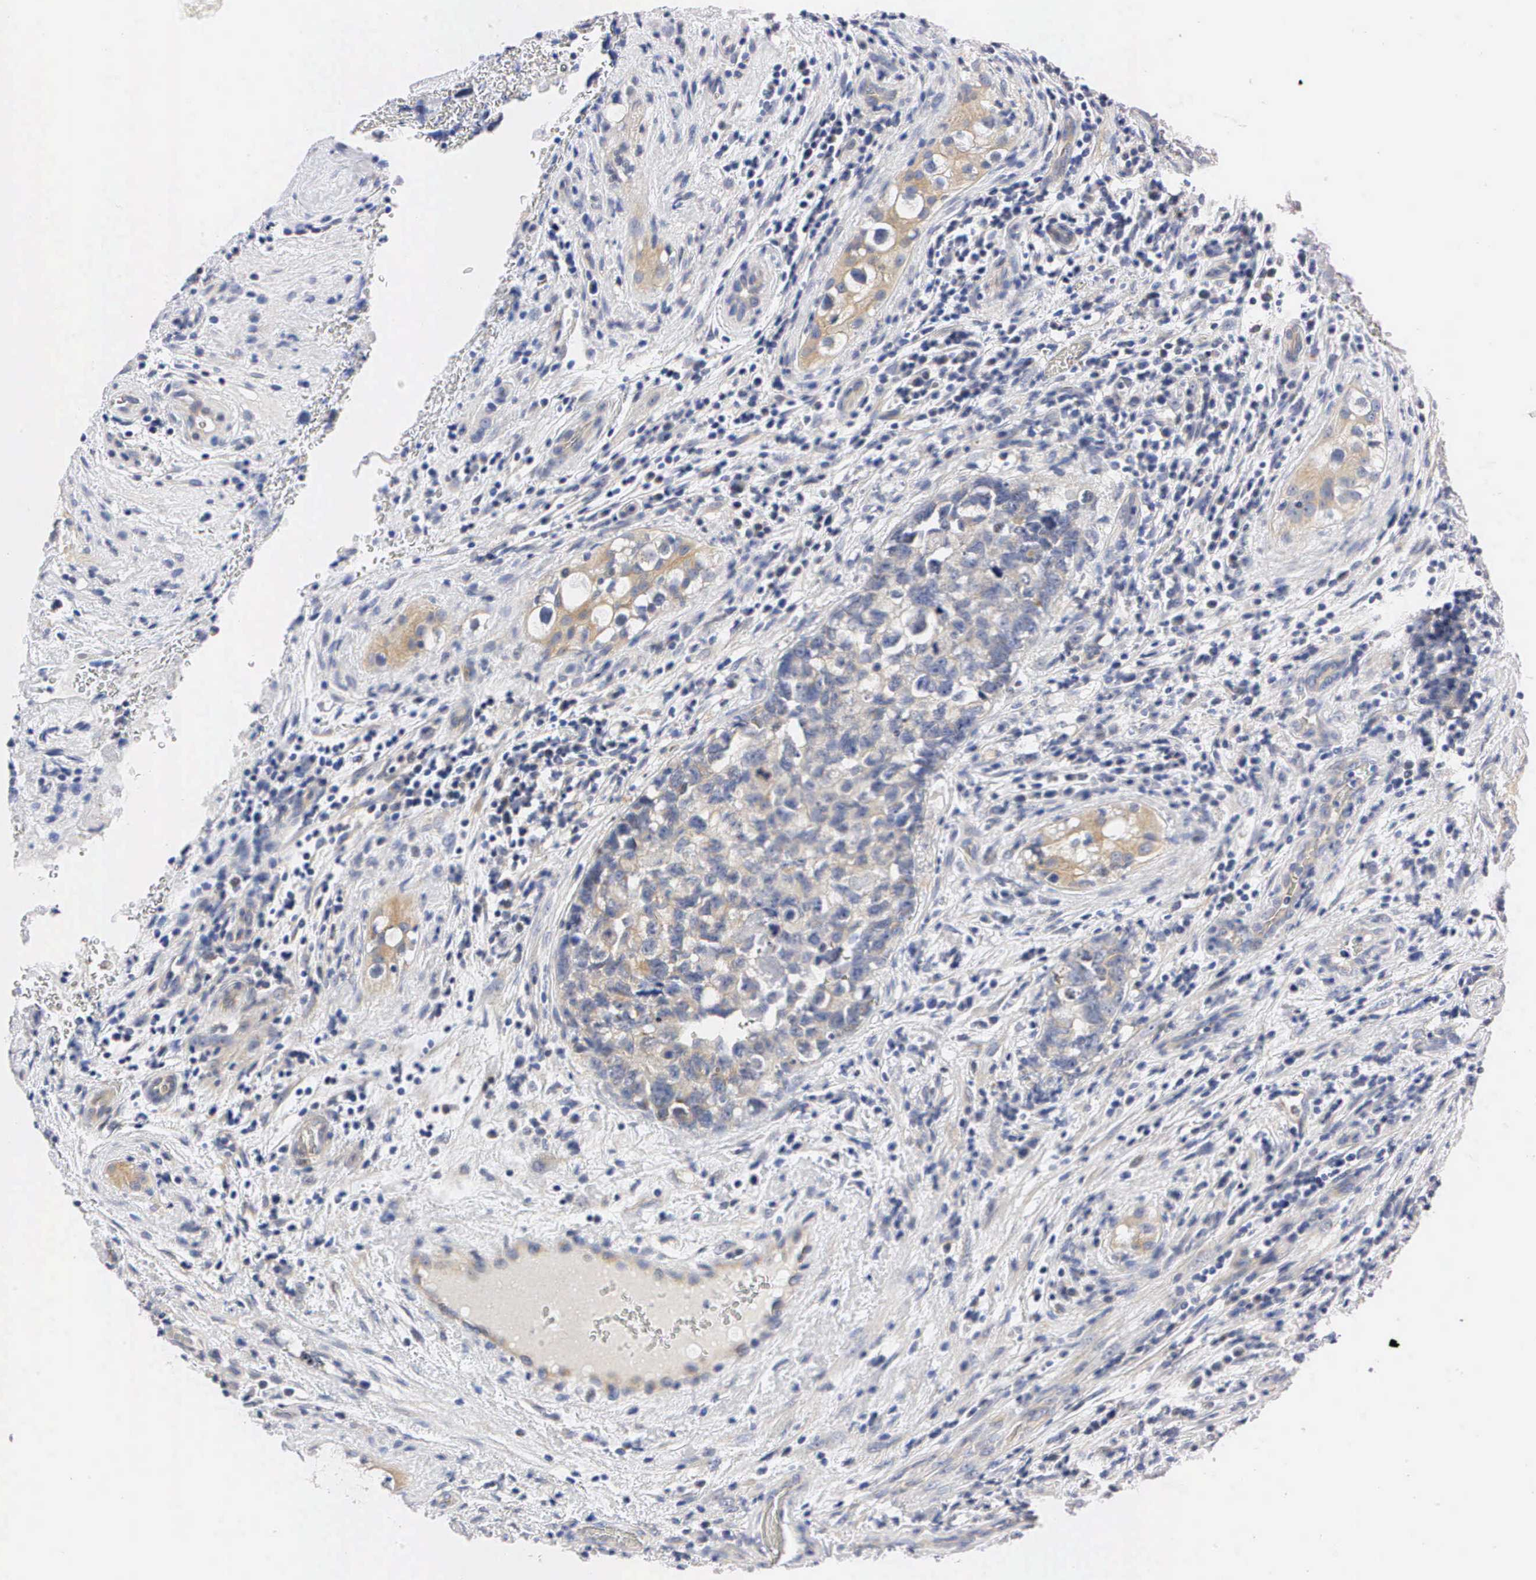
{"staining": {"intensity": "weak", "quantity": "25%-75%", "location": "cytoplasmic/membranous"}, "tissue": "testis cancer", "cell_type": "Tumor cells", "image_type": "cancer", "snomed": [{"axis": "morphology", "description": "Carcinoma, Embryonal, NOS"}, {"axis": "topography", "description": "Testis"}], "caption": "Protein staining of testis cancer (embryonal carcinoma) tissue shows weak cytoplasmic/membranous positivity in approximately 25%-75% of tumor cells.", "gene": "PGR", "patient": {"sex": "male", "age": 31}}